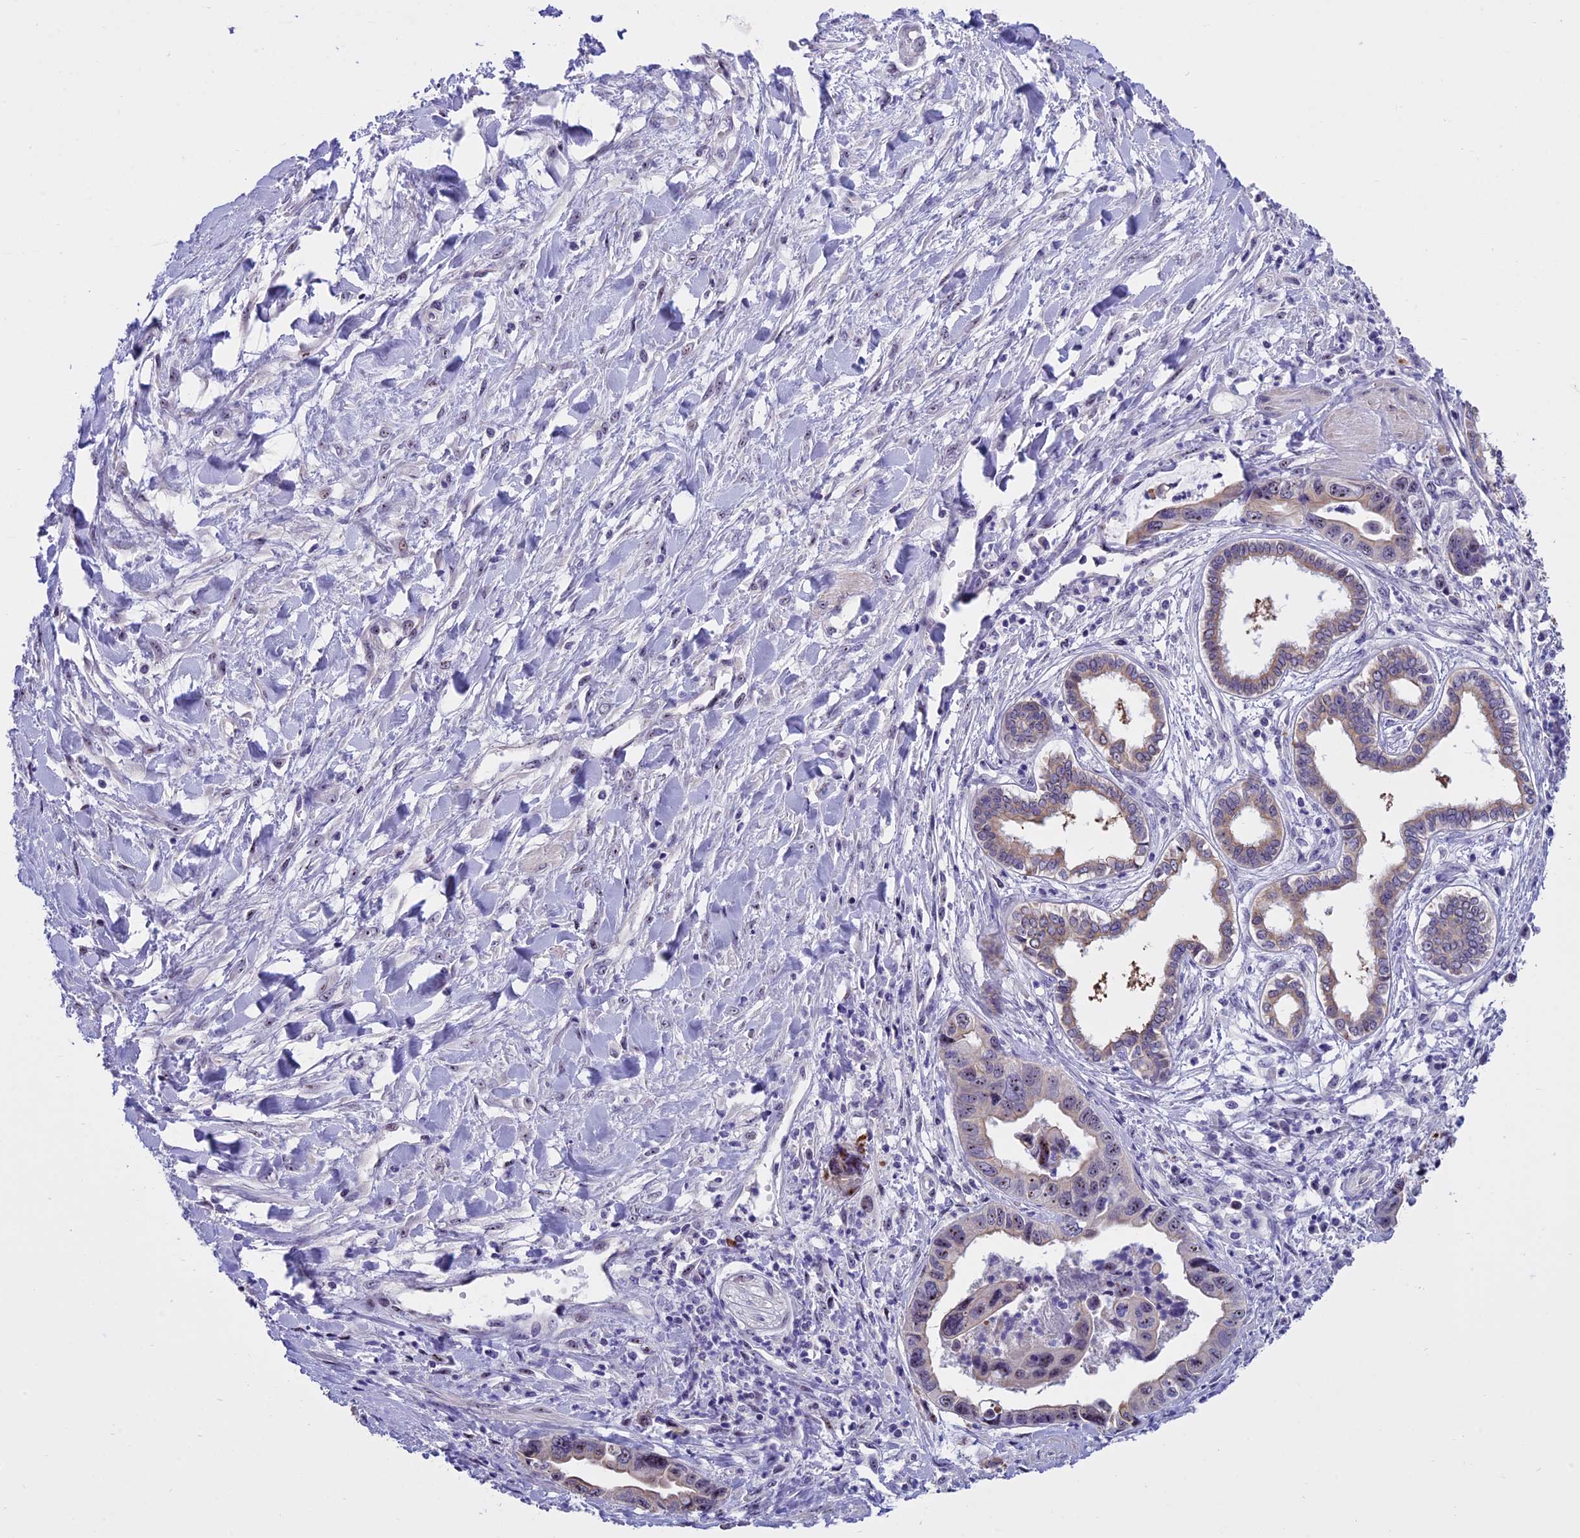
{"staining": {"intensity": "moderate", "quantity": "<25%", "location": "nuclear"}, "tissue": "pancreatic cancer", "cell_type": "Tumor cells", "image_type": "cancer", "snomed": [{"axis": "morphology", "description": "Adenocarcinoma, NOS"}, {"axis": "topography", "description": "Pancreas"}], "caption": "Human adenocarcinoma (pancreatic) stained with a brown dye demonstrates moderate nuclear positive staining in about <25% of tumor cells.", "gene": "TBL3", "patient": {"sex": "female", "age": 50}}